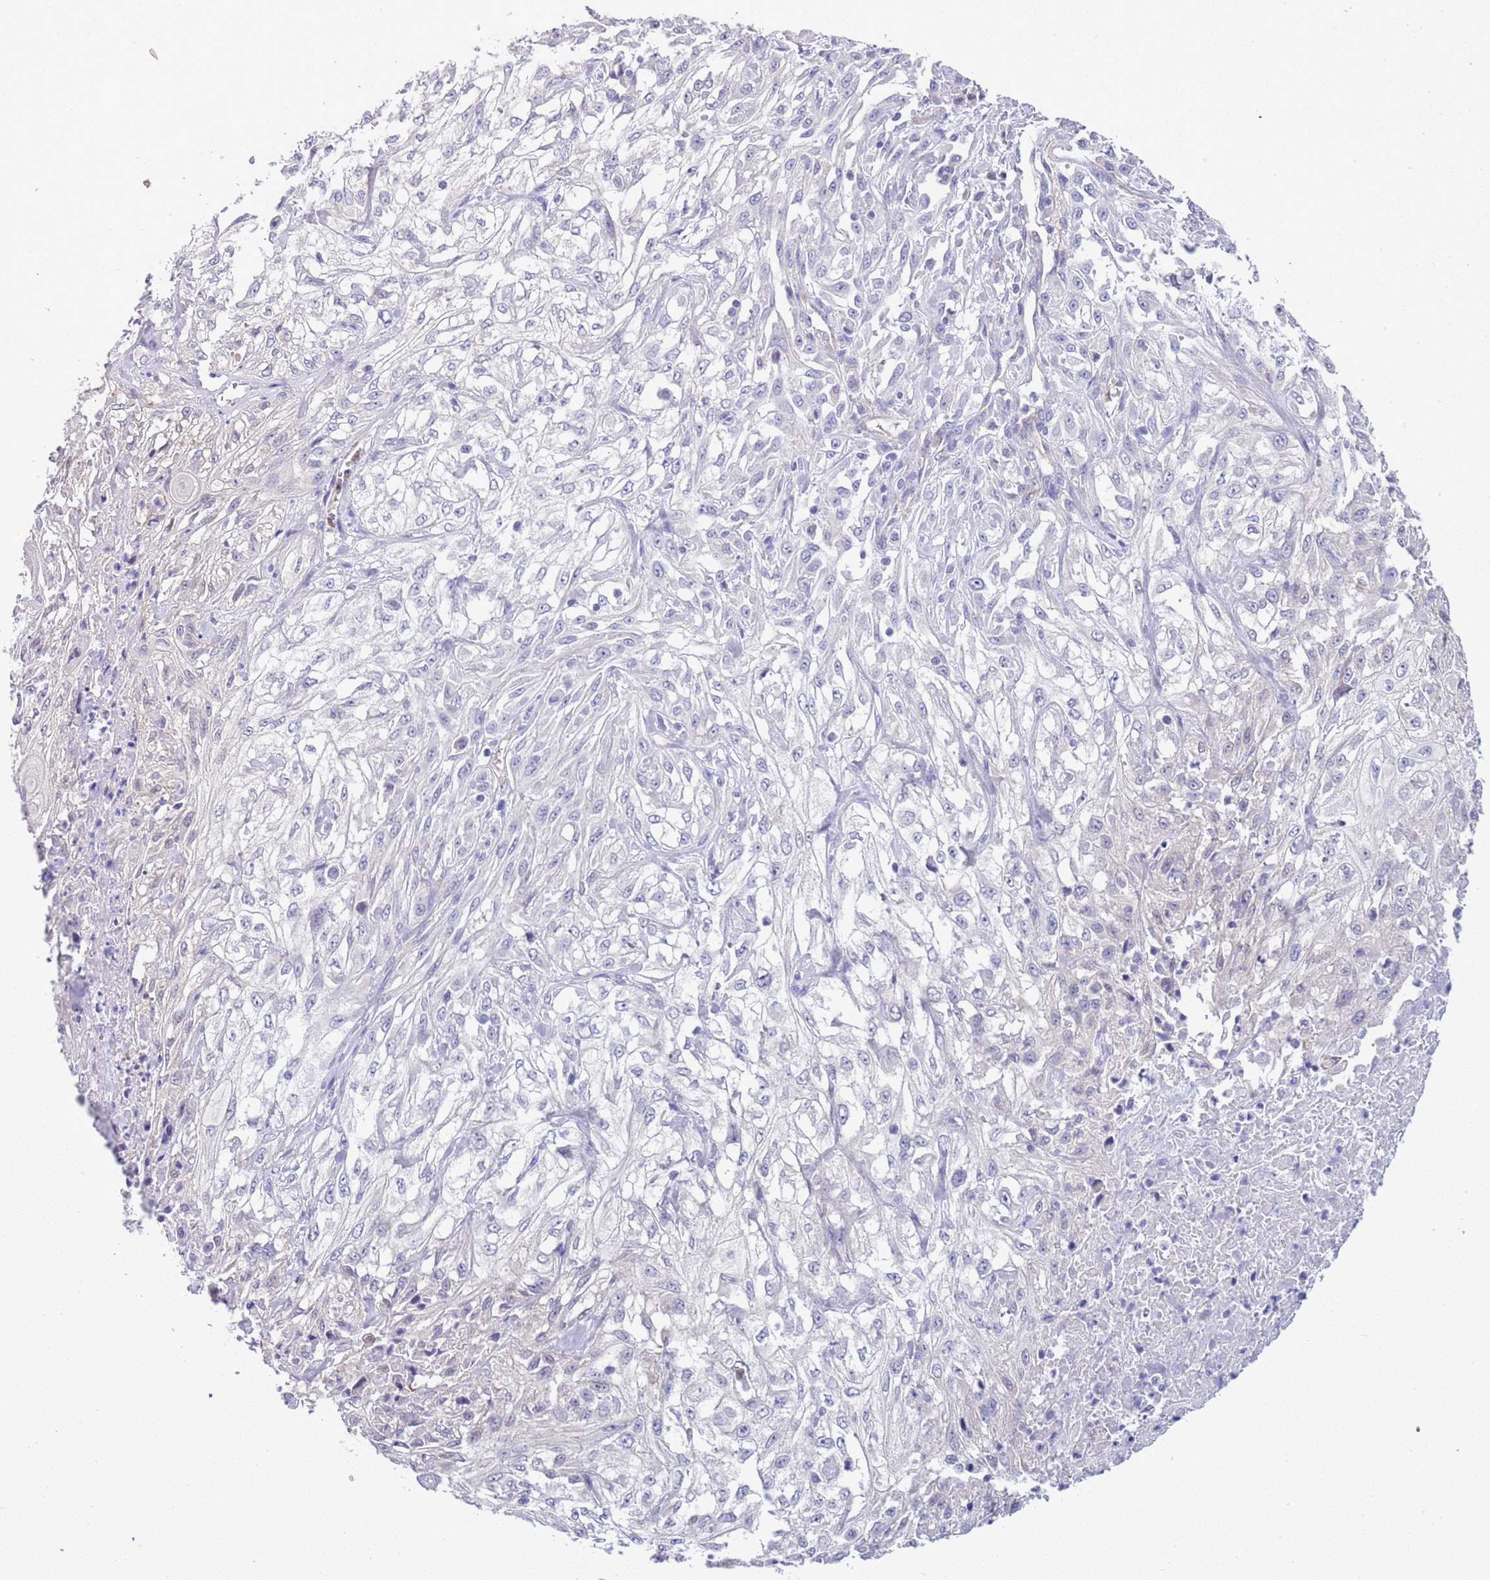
{"staining": {"intensity": "negative", "quantity": "none", "location": "none"}, "tissue": "skin cancer", "cell_type": "Tumor cells", "image_type": "cancer", "snomed": [{"axis": "morphology", "description": "Squamous cell carcinoma, NOS"}, {"axis": "morphology", "description": "Squamous cell carcinoma, metastatic, NOS"}, {"axis": "topography", "description": "Skin"}, {"axis": "topography", "description": "Lymph node"}], "caption": "Human skin cancer stained for a protein using IHC demonstrates no positivity in tumor cells.", "gene": "BRMS1L", "patient": {"sex": "male", "age": 75}}